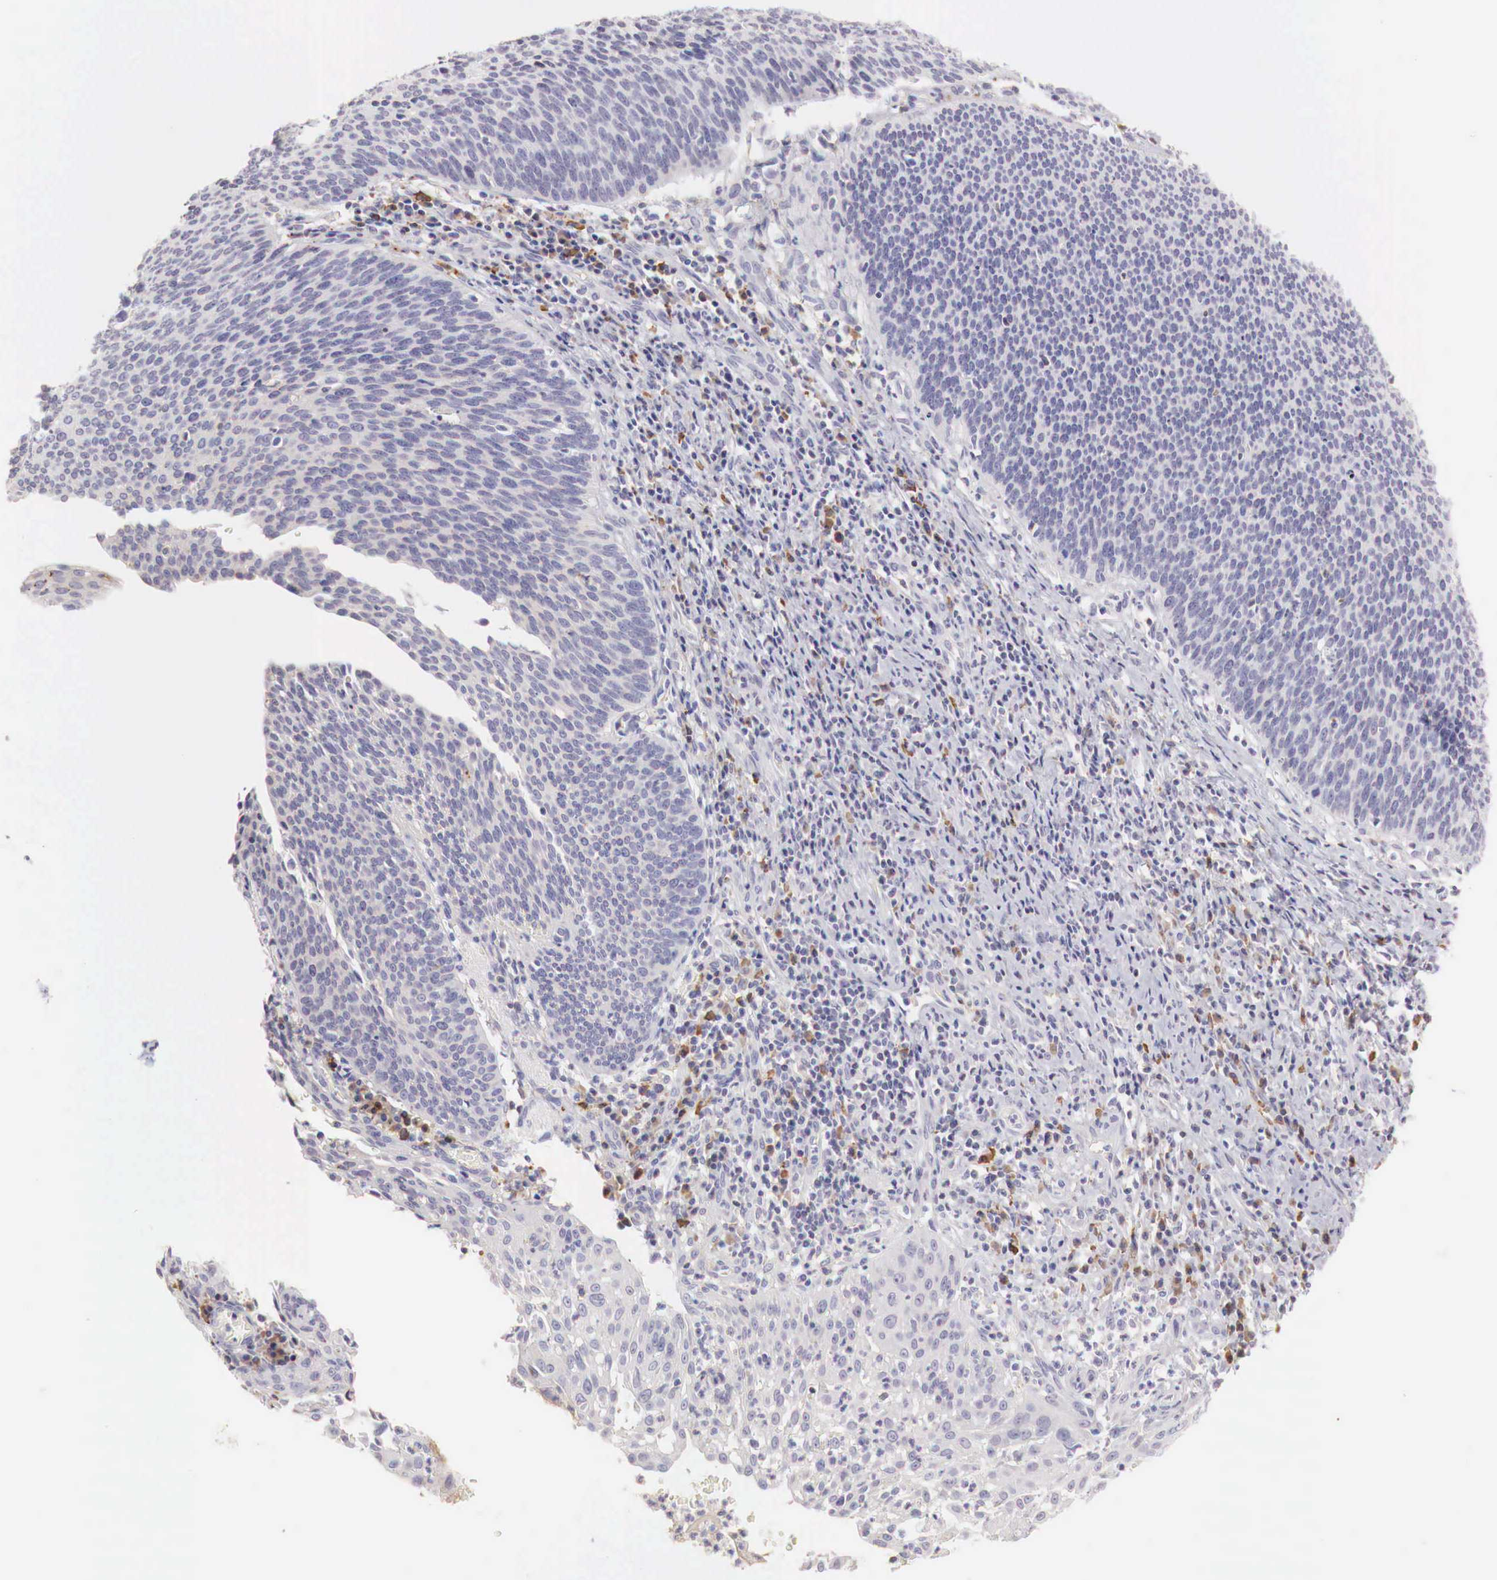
{"staining": {"intensity": "negative", "quantity": "none", "location": "none"}, "tissue": "cervical cancer", "cell_type": "Tumor cells", "image_type": "cancer", "snomed": [{"axis": "morphology", "description": "Squamous cell carcinoma, NOS"}, {"axis": "topography", "description": "Cervix"}], "caption": "An image of human cervical cancer (squamous cell carcinoma) is negative for staining in tumor cells.", "gene": "XPNPEP2", "patient": {"sex": "female", "age": 41}}